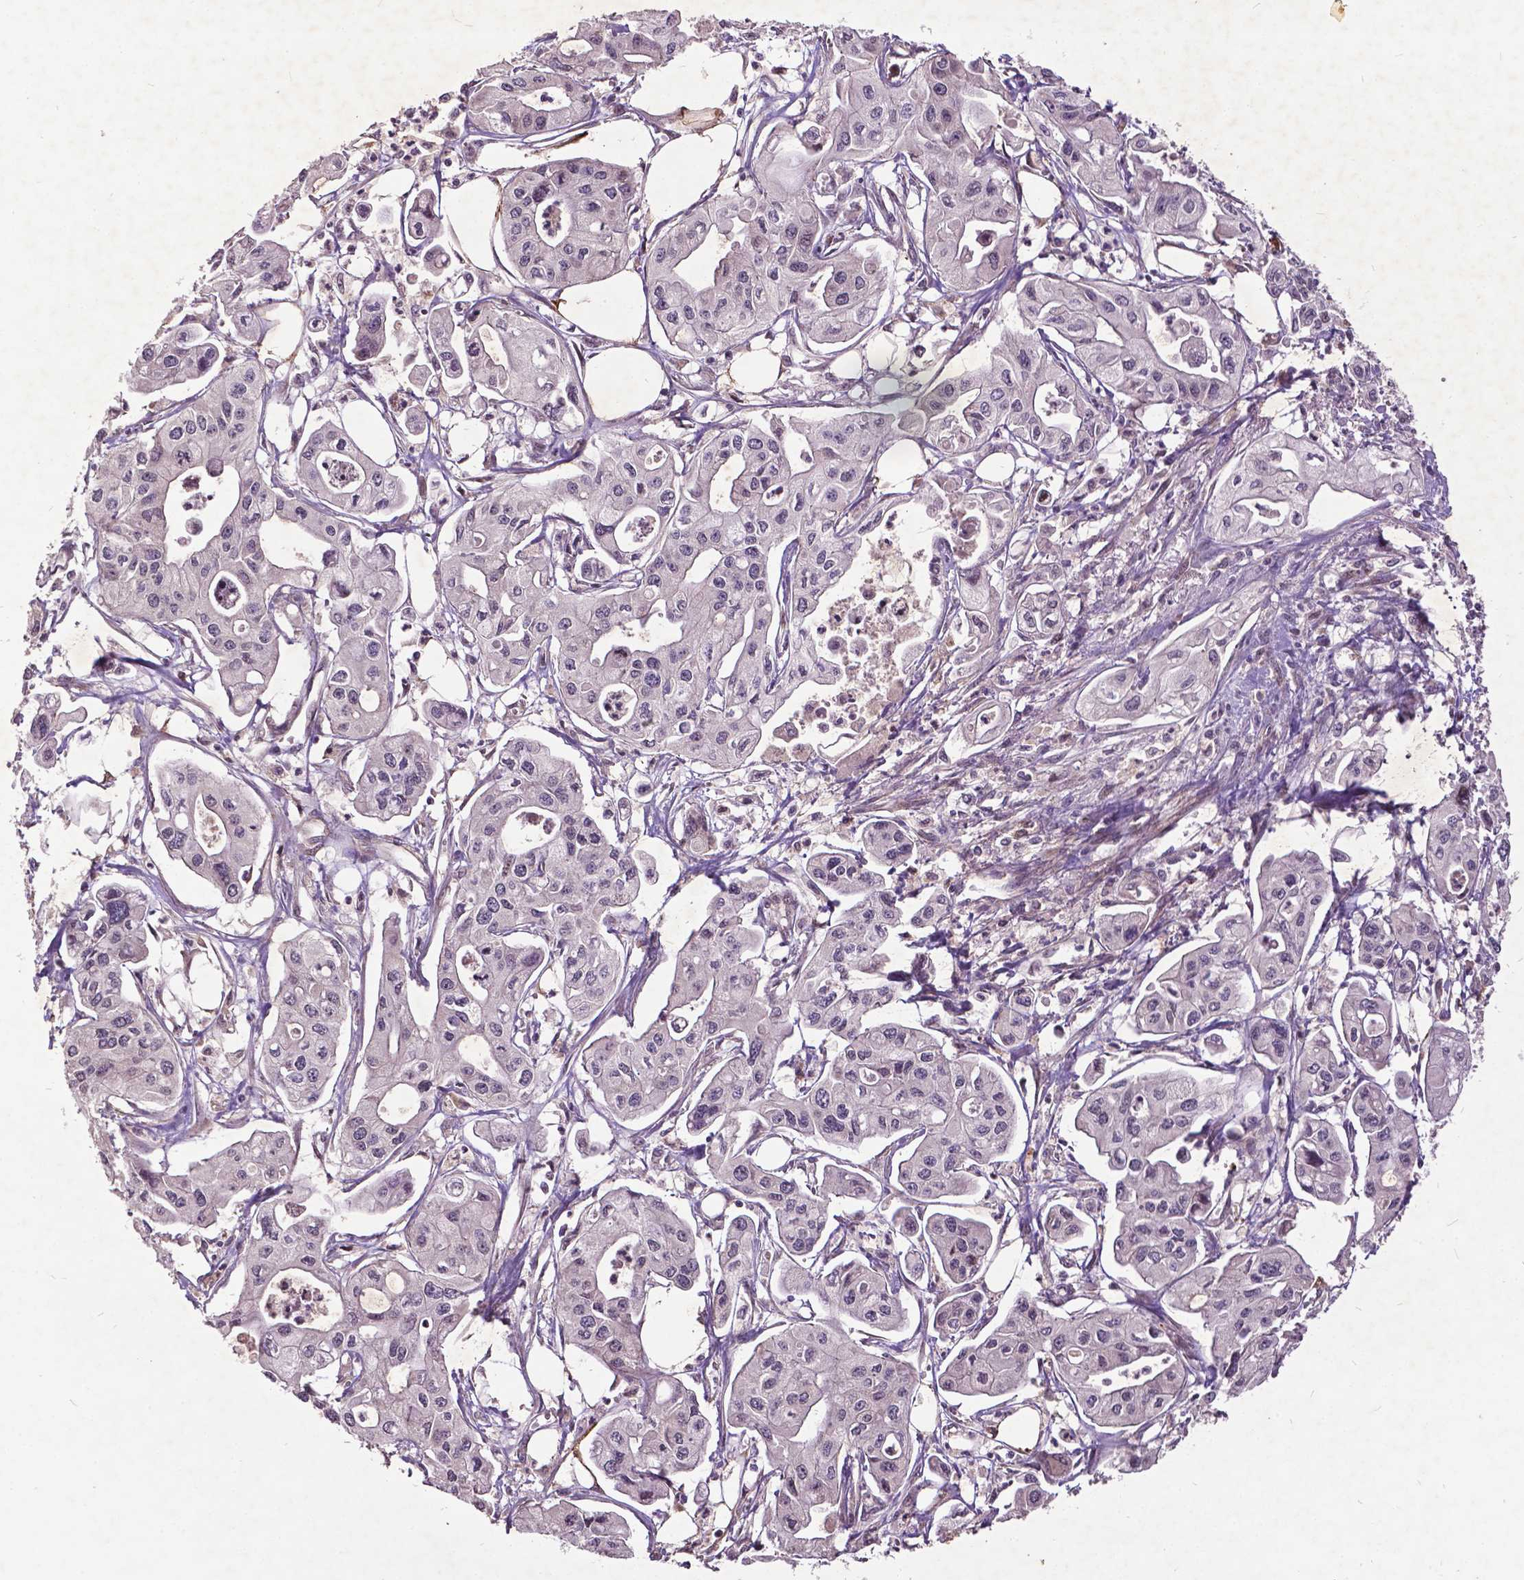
{"staining": {"intensity": "negative", "quantity": "none", "location": "none"}, "tissue": "pancreatic cancer", "cell_type": "Tumor cells", "image_type": "cancer", "snomed": [{"axis": "morphology", "description": "Adenocarcinoma, NOS"}, {"axis": "topography", "description": "Pancreas"}], "caption": "IHC micrograph of pancreatic cancer stained for a protein (brown), which shows no expression in tumor cells.", "gene": "AP1S3", "patient": {"sex": "male", "age": 70}}